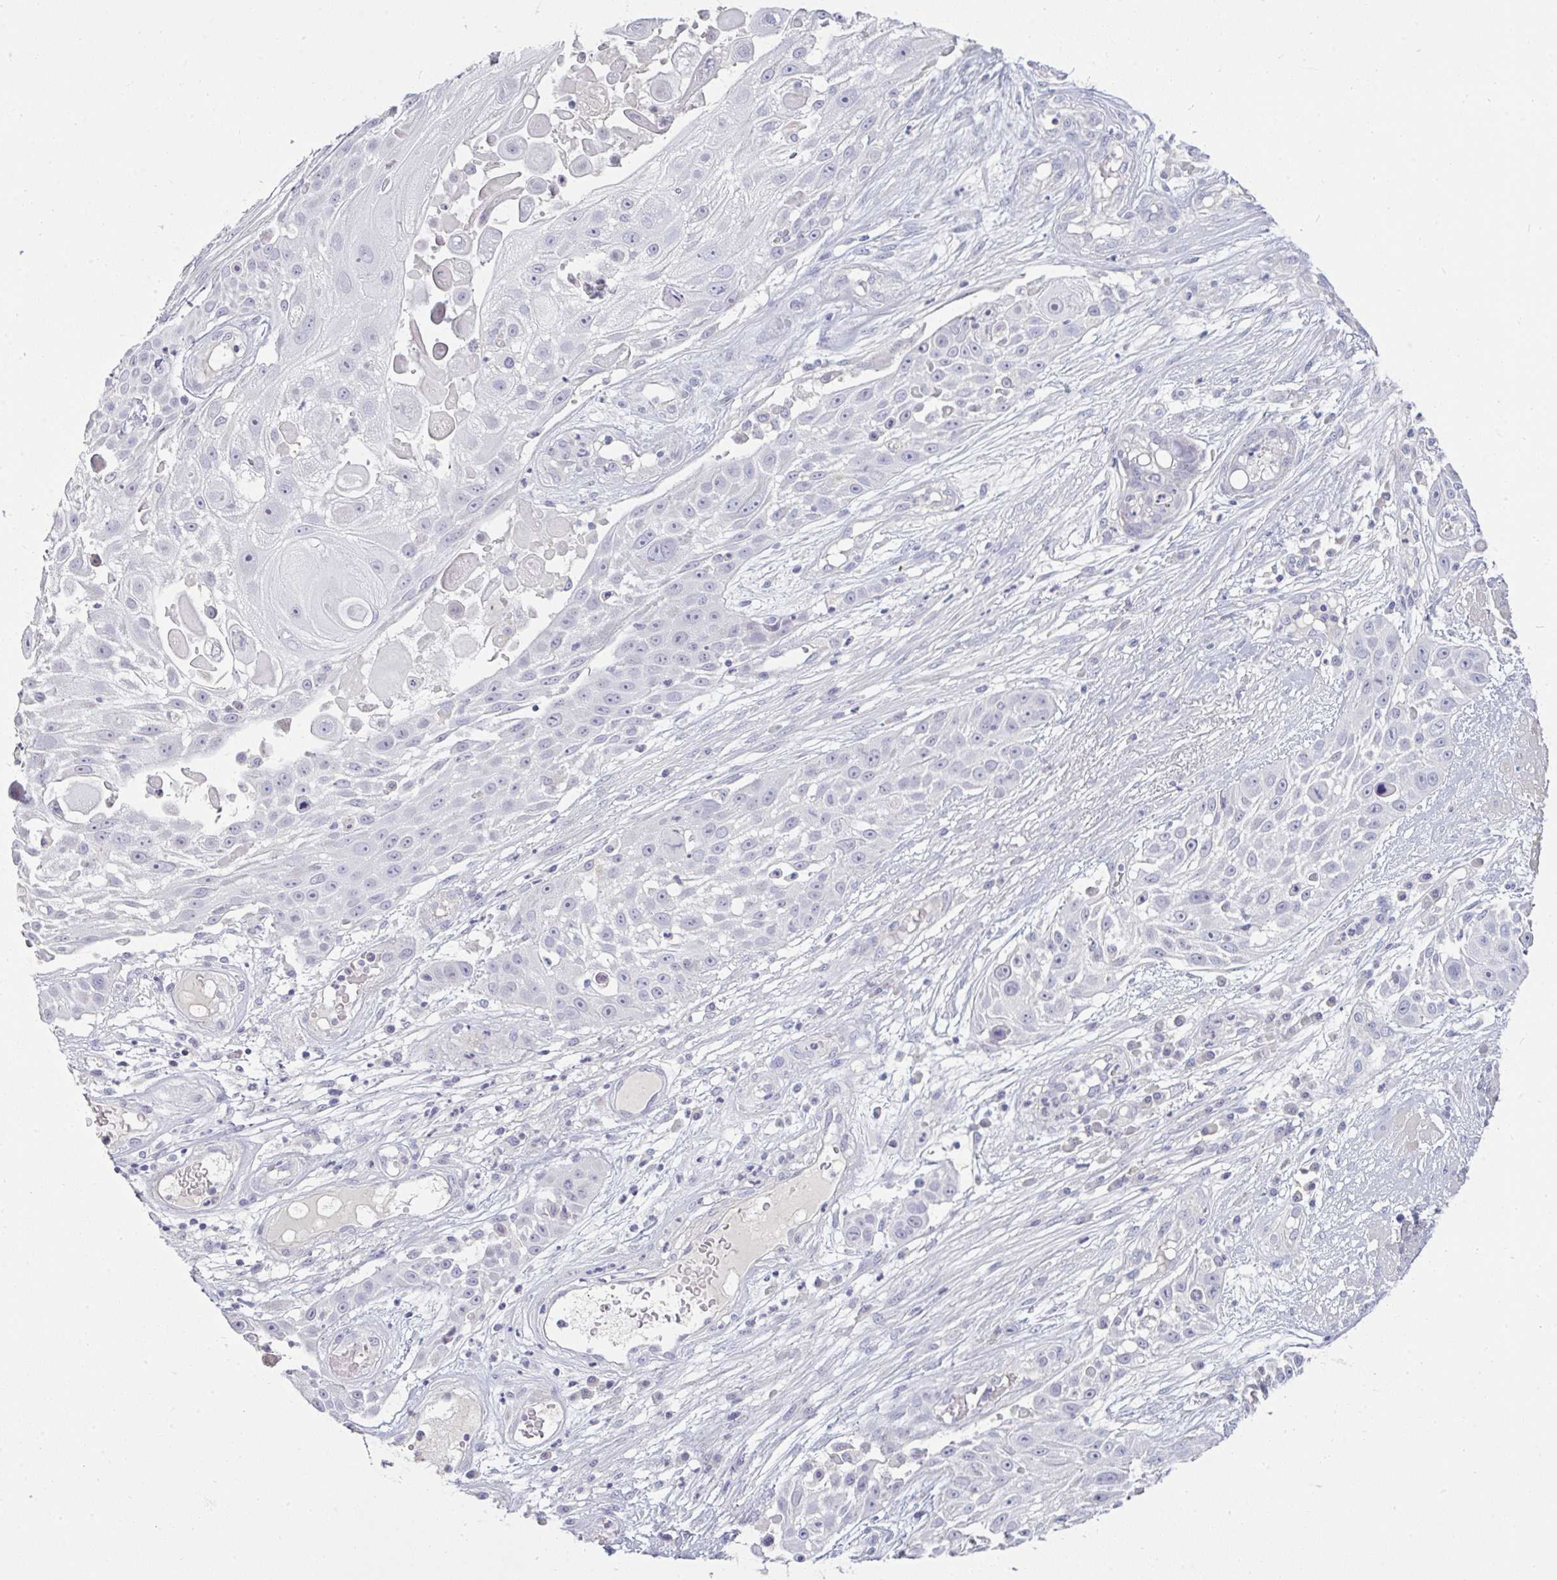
{"staining": {"intensity": "negative", "quantity": "none", "location": "none"}, "tissue": "skin cancer", "cell_type": "Tumor cells", "image_type": "cancer", "snomed": [{"axis": "morphology", "description": "Squamous cell carcinoma, NOS"}, {"axis": "topography", "description": "Skin"}], "caption": "Human skin cancer (squamous cell carcinoma) stained for a protein using IHC reveals no staining in tumor cells.", "gene": "PPFIA4", "patient": {"sex": "female", "age": 86}}